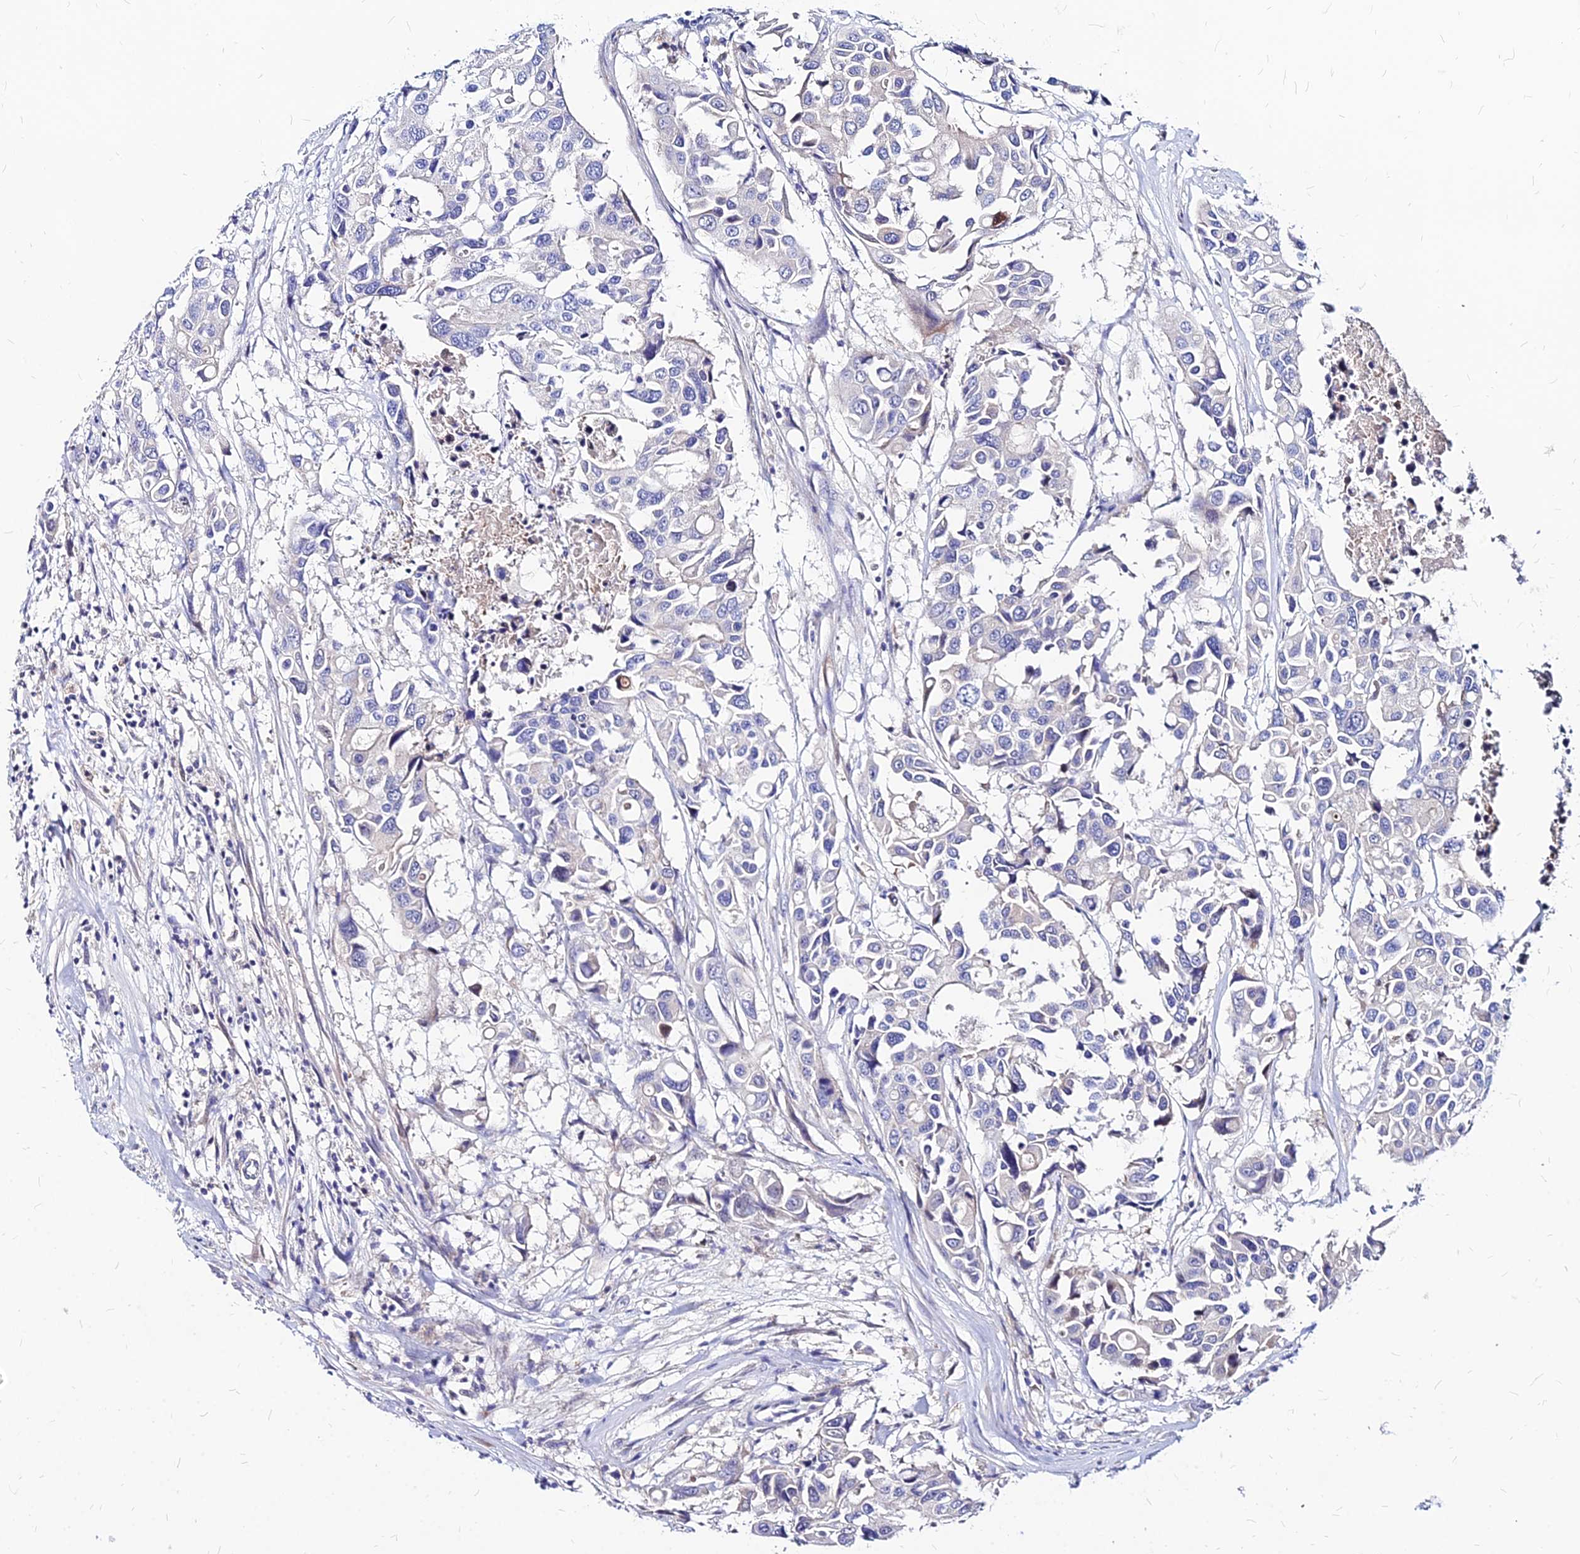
{"staining": {"intensity": "negative", "quantity": "none", "location": "none"}, "tissue": "colorectal cancer", "cell_type": "Tumor cells", "image_type": "cancer", "snomed": [{"axis": "morphology", "description": "Adenocarcinoma, NOS"}, {"axis": "topography", "description": "Colon"}], "caption": "High power microscopy micrograph of an immunohistochemistry image of colorectal cancer, revealing no significant expression in tumor cells. (DAB (3,3'-diaminobenzidine) immunohistochemistry (IHC), high magnification).", "gene": "ACSM6", "patient": {"sex": "male", "age": 77}}